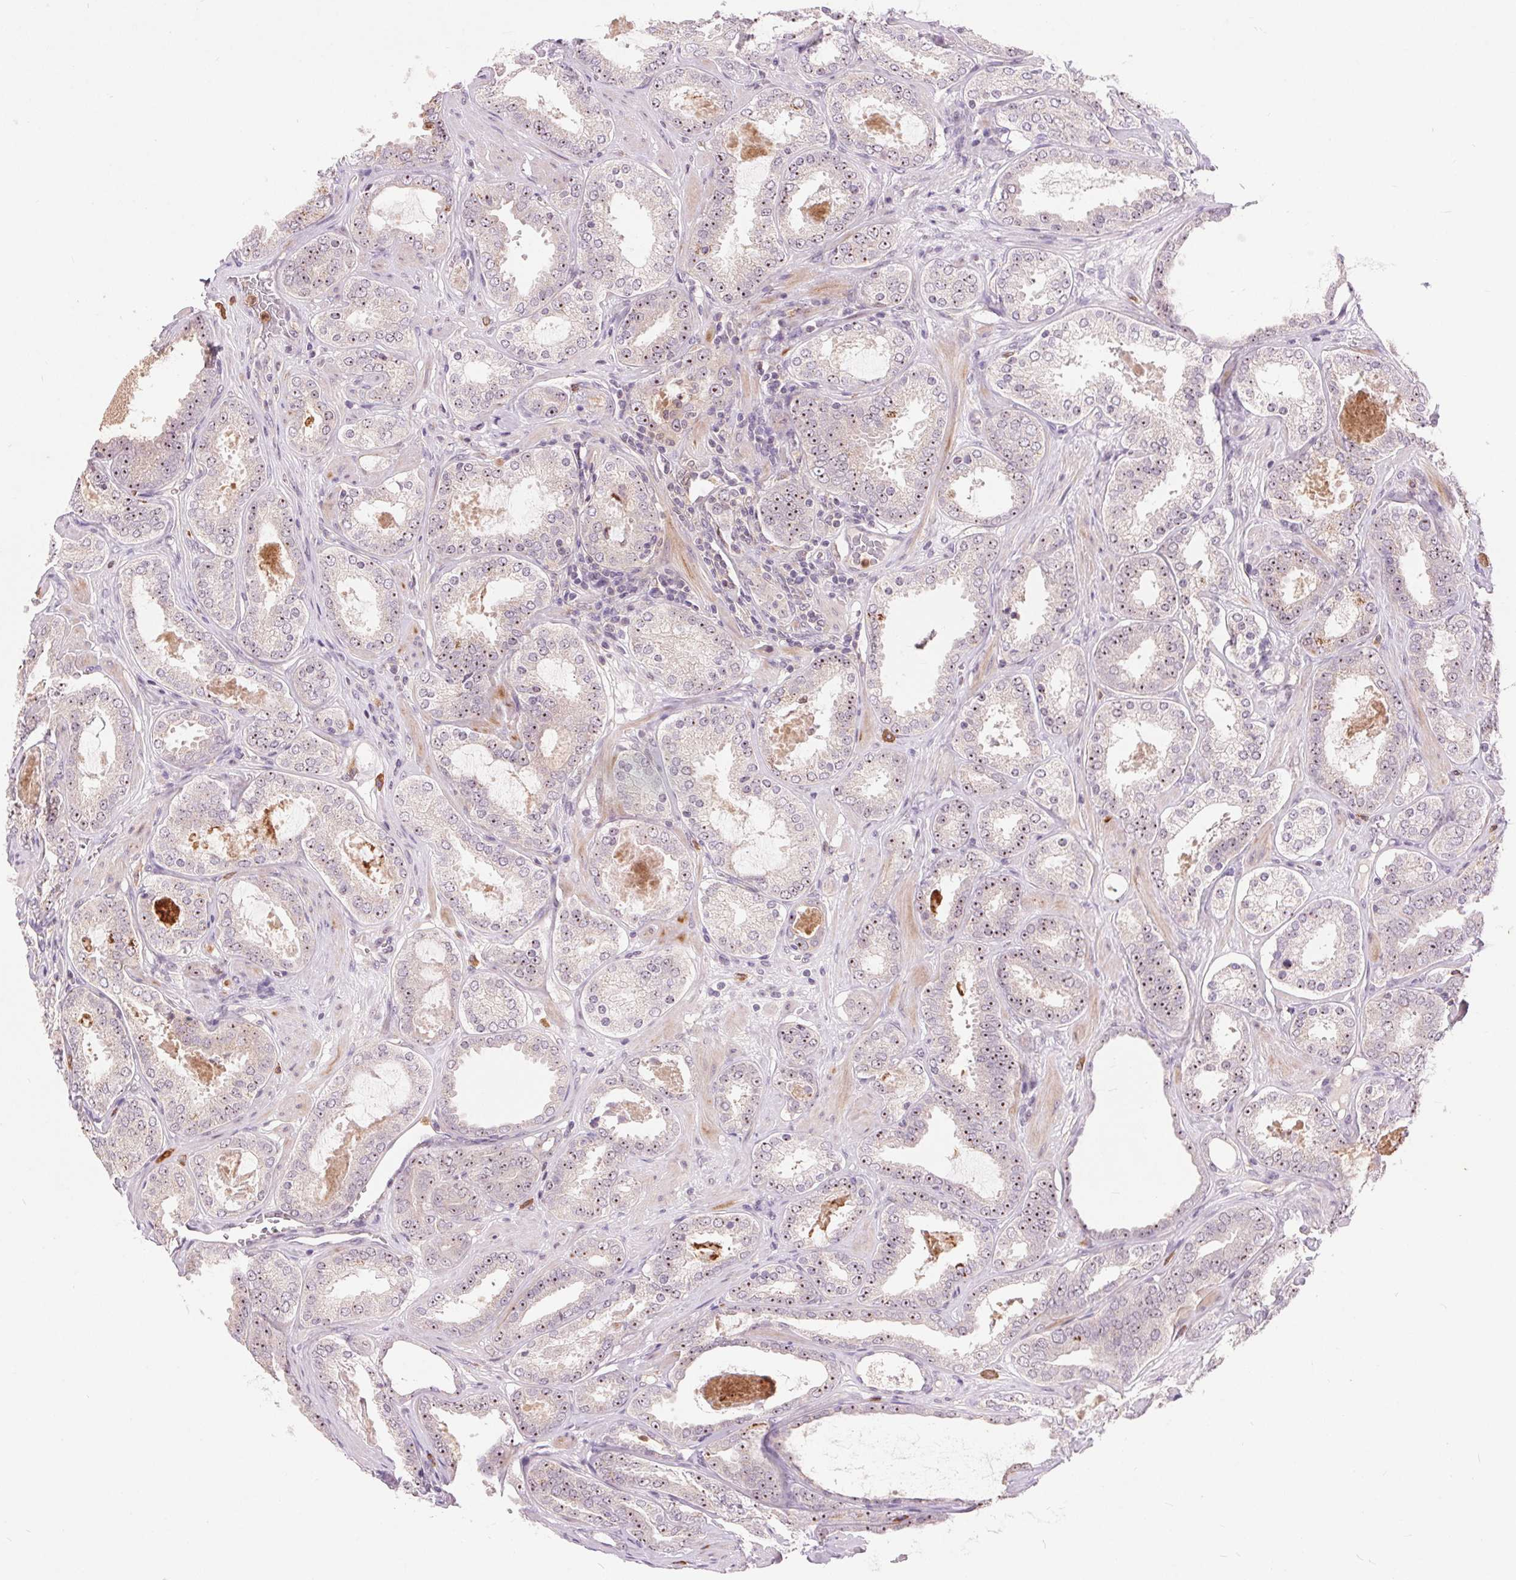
{"staining": {"intensity": "weak", "quantity": "<25%", "location": "nuclear"}, "tissue": "prostate cancer", "cell_type": "Tumor cells", "image_type": "cancer", "snomed": [{"axis": "morphology", "description": "Adenocarcinoma, High grade"}, {"axis": "topography", "description": "Prostate"}], "caption": "Tumor cells show no significant expression in prostate cancer. The staining was performed using DAB to visualize the protein expression in brown, while the nuclei were stained in blue with hematoxylin (Magnification: 20x).", "gene": "RANBP3L", "patient": {"sex": "male", "age": 63}}